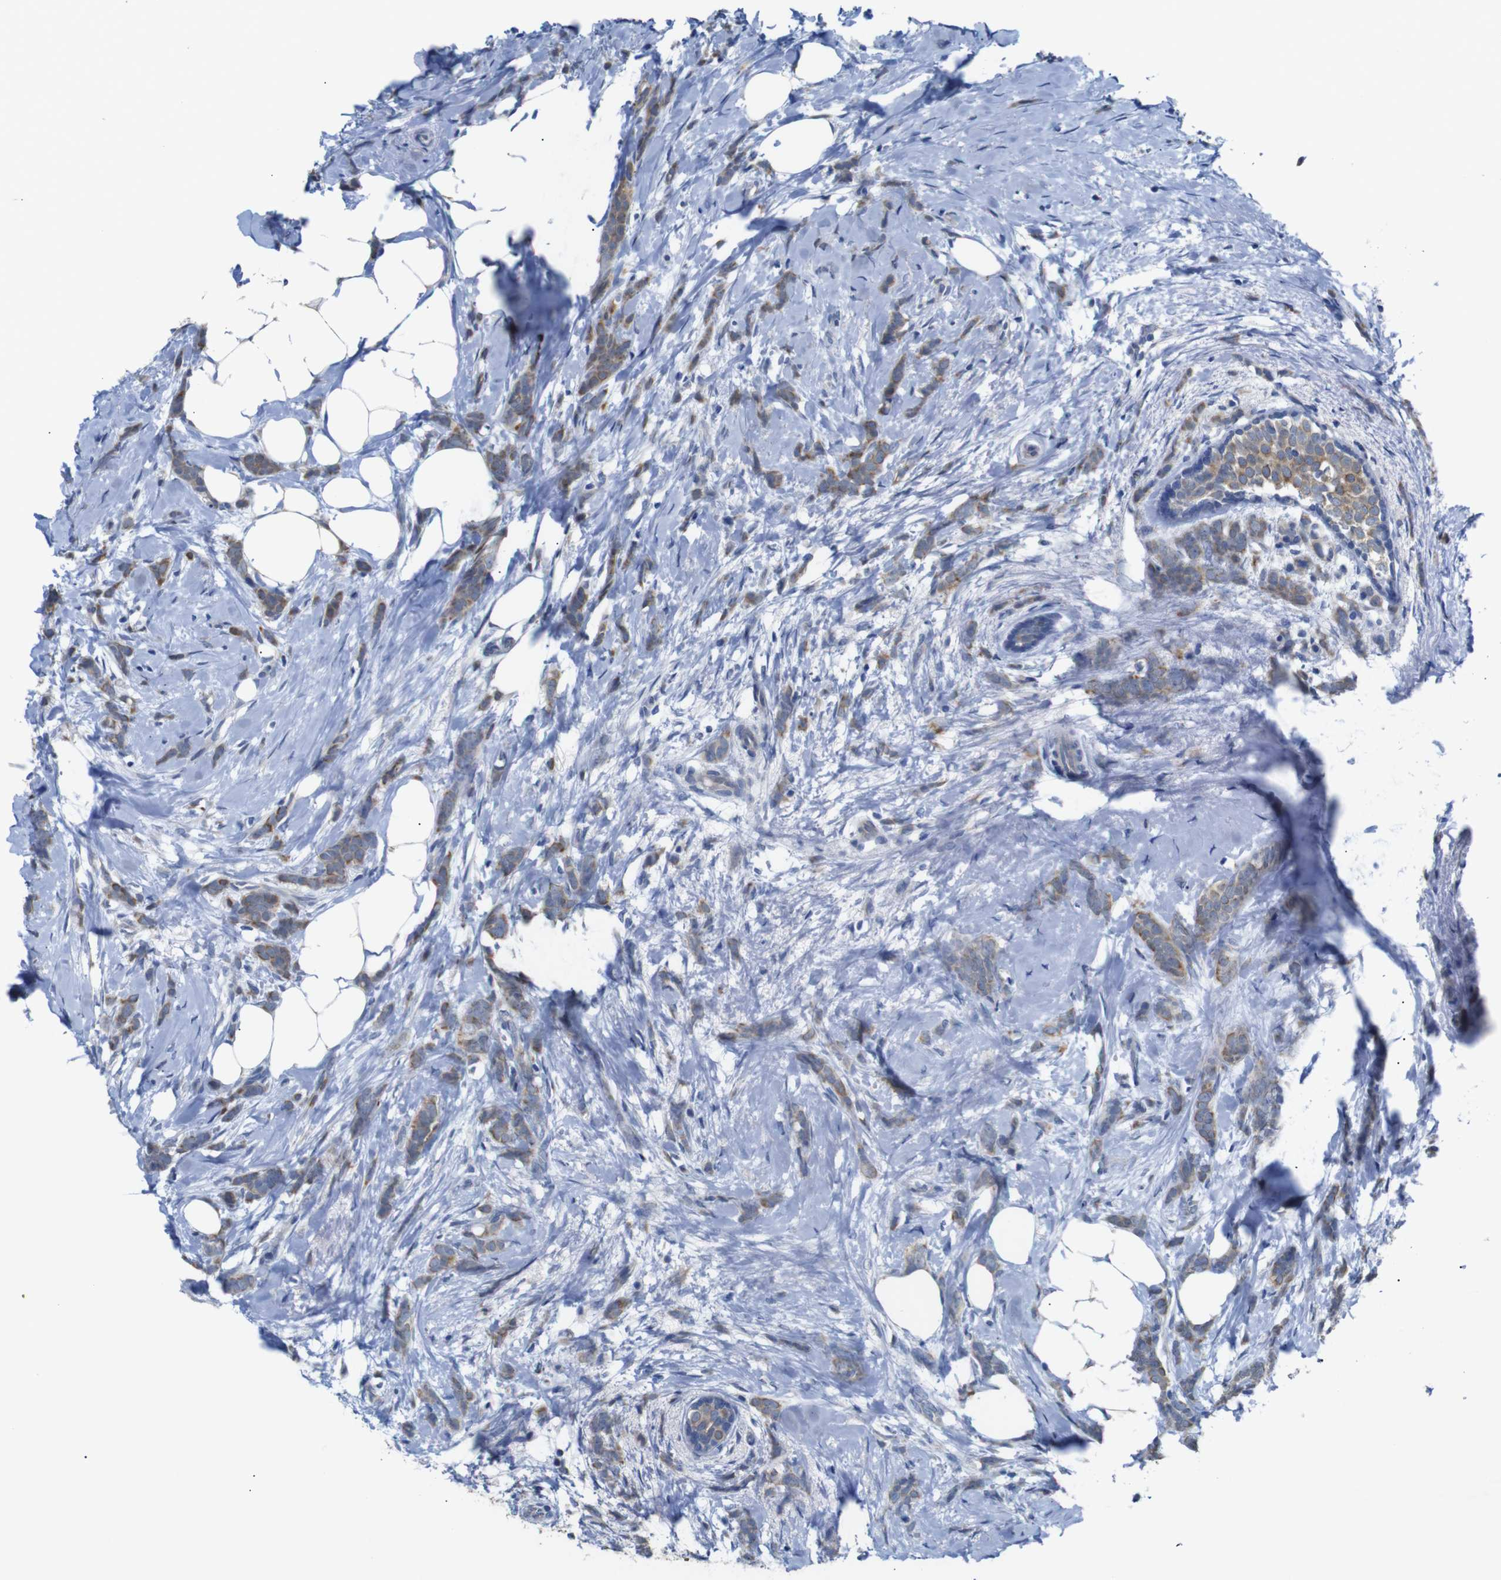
{"staining": {"intensity": "moderate", "quantity": ">75%", "location": "cytoplasmic/membranous"}, "tissue": "breast cancer", "cell_type": "Tumor cells", "image_type": "cancer", "snomed": [{"axis": "morphology", "description": "Lobular carcinoma, in situ"}, {"axis": "morphology", "description": "Lobular carcinoma"}, {"axis": "topography", "description": "Breast"}], "caption": "IHC of lobular carcinoma (breast) exhibits medium levels of moderate cytoplasmic/membranous expression in approximately >75% of tumor cells. (Brightfield microscopy of DAB IHC at high magnification).", "gene": "ALOX15", "patient": {"sex": "female", "age": 41}}